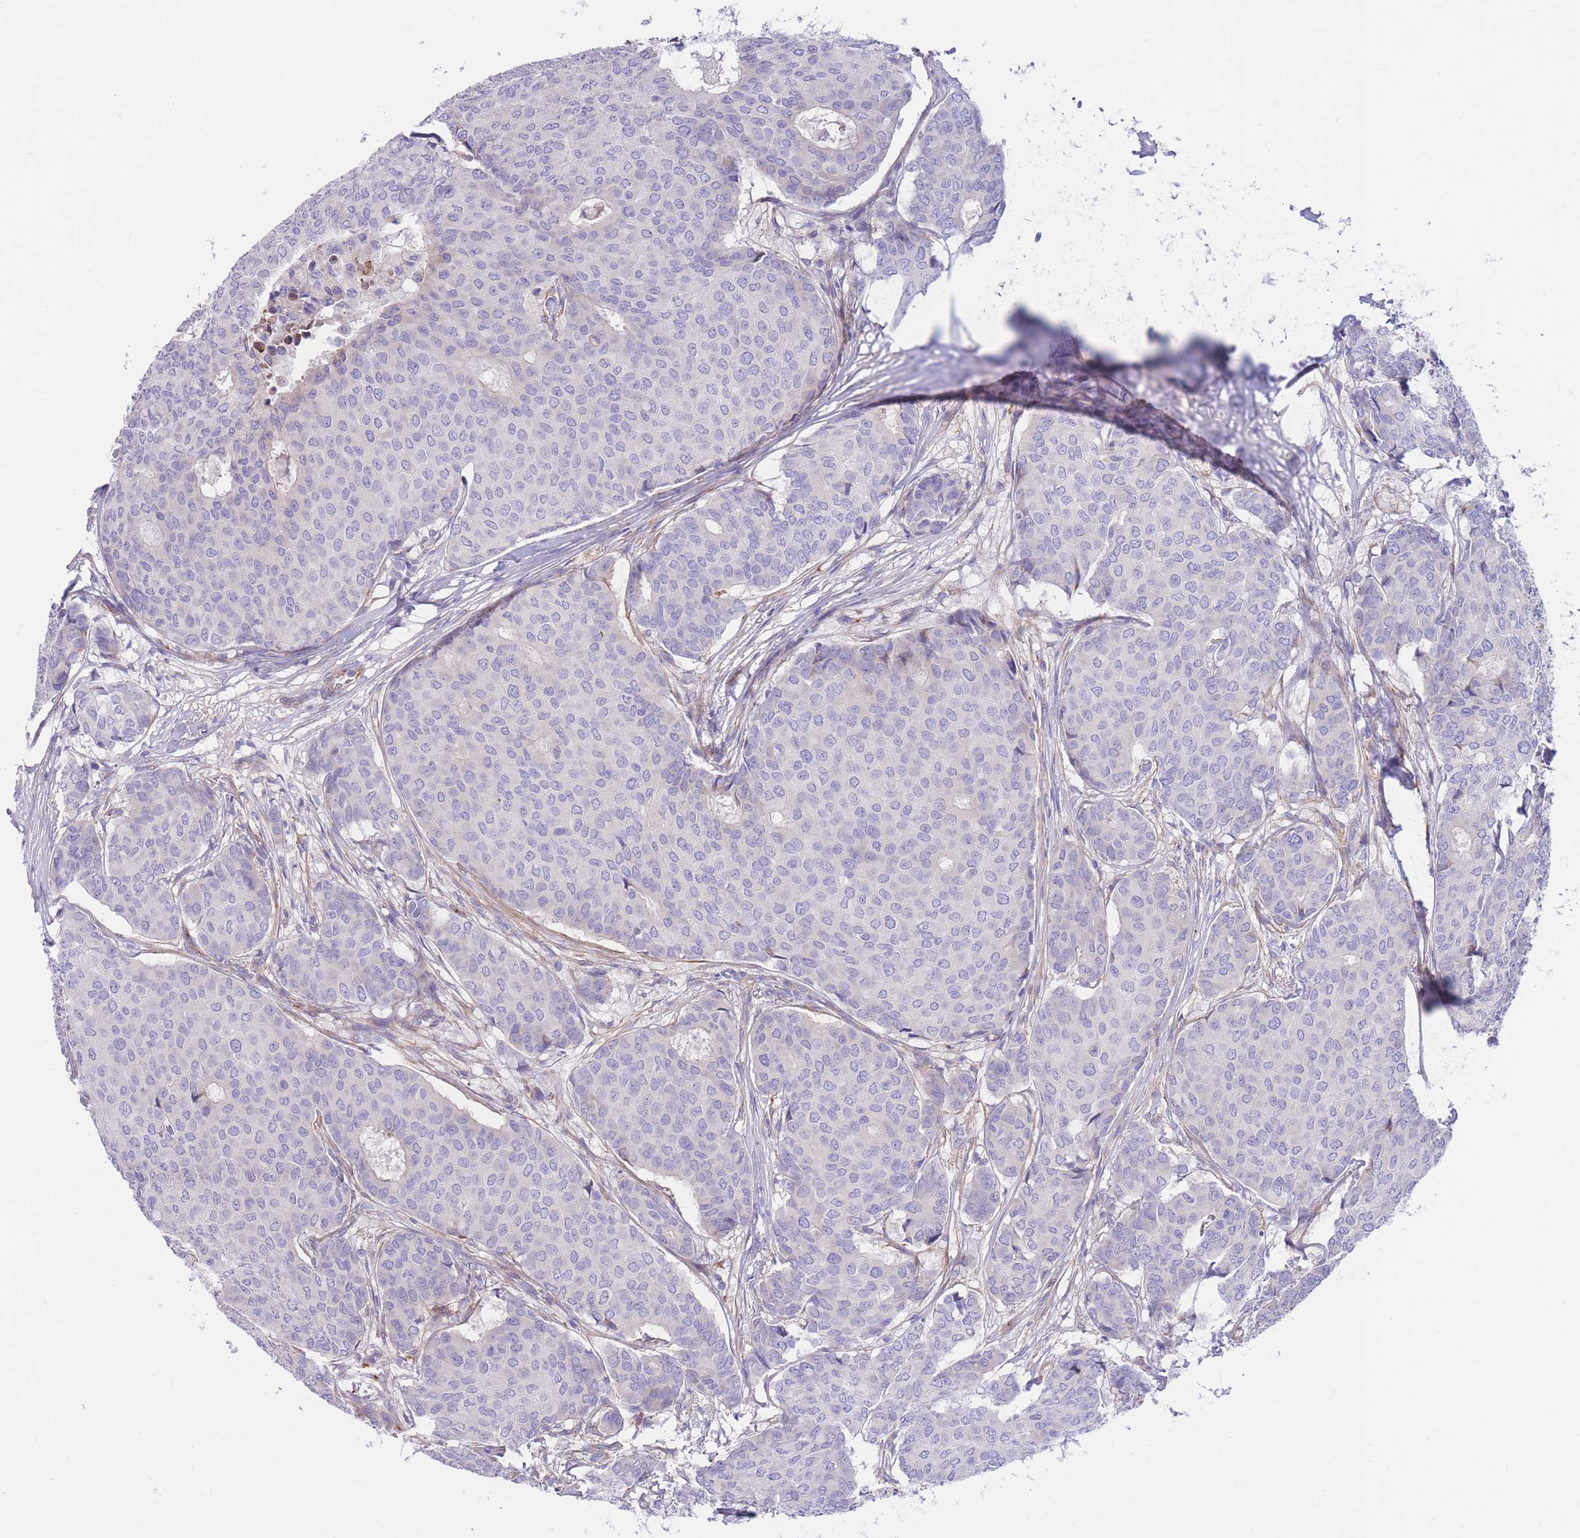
{"staining": {"intensity": "negative", "quantity": "none", "location": "none"}, "tissue": "breast cancer", "cell_type": "Tumor cells", "image_type": "cancer", "snomed": [{"axis": "morphology", "description": "Duct carcinoma"}, {"axis": "topography", "description": "Breast"}], "caption": "High power microscopy micrograph of an immunohistochemistry (IHC) micrograph of infiltrating ductal carcinoma (breast), revealing no significant expression in tumor cells.", "gene": "DET1", "patient": {"sex": "female", "age": 75}}